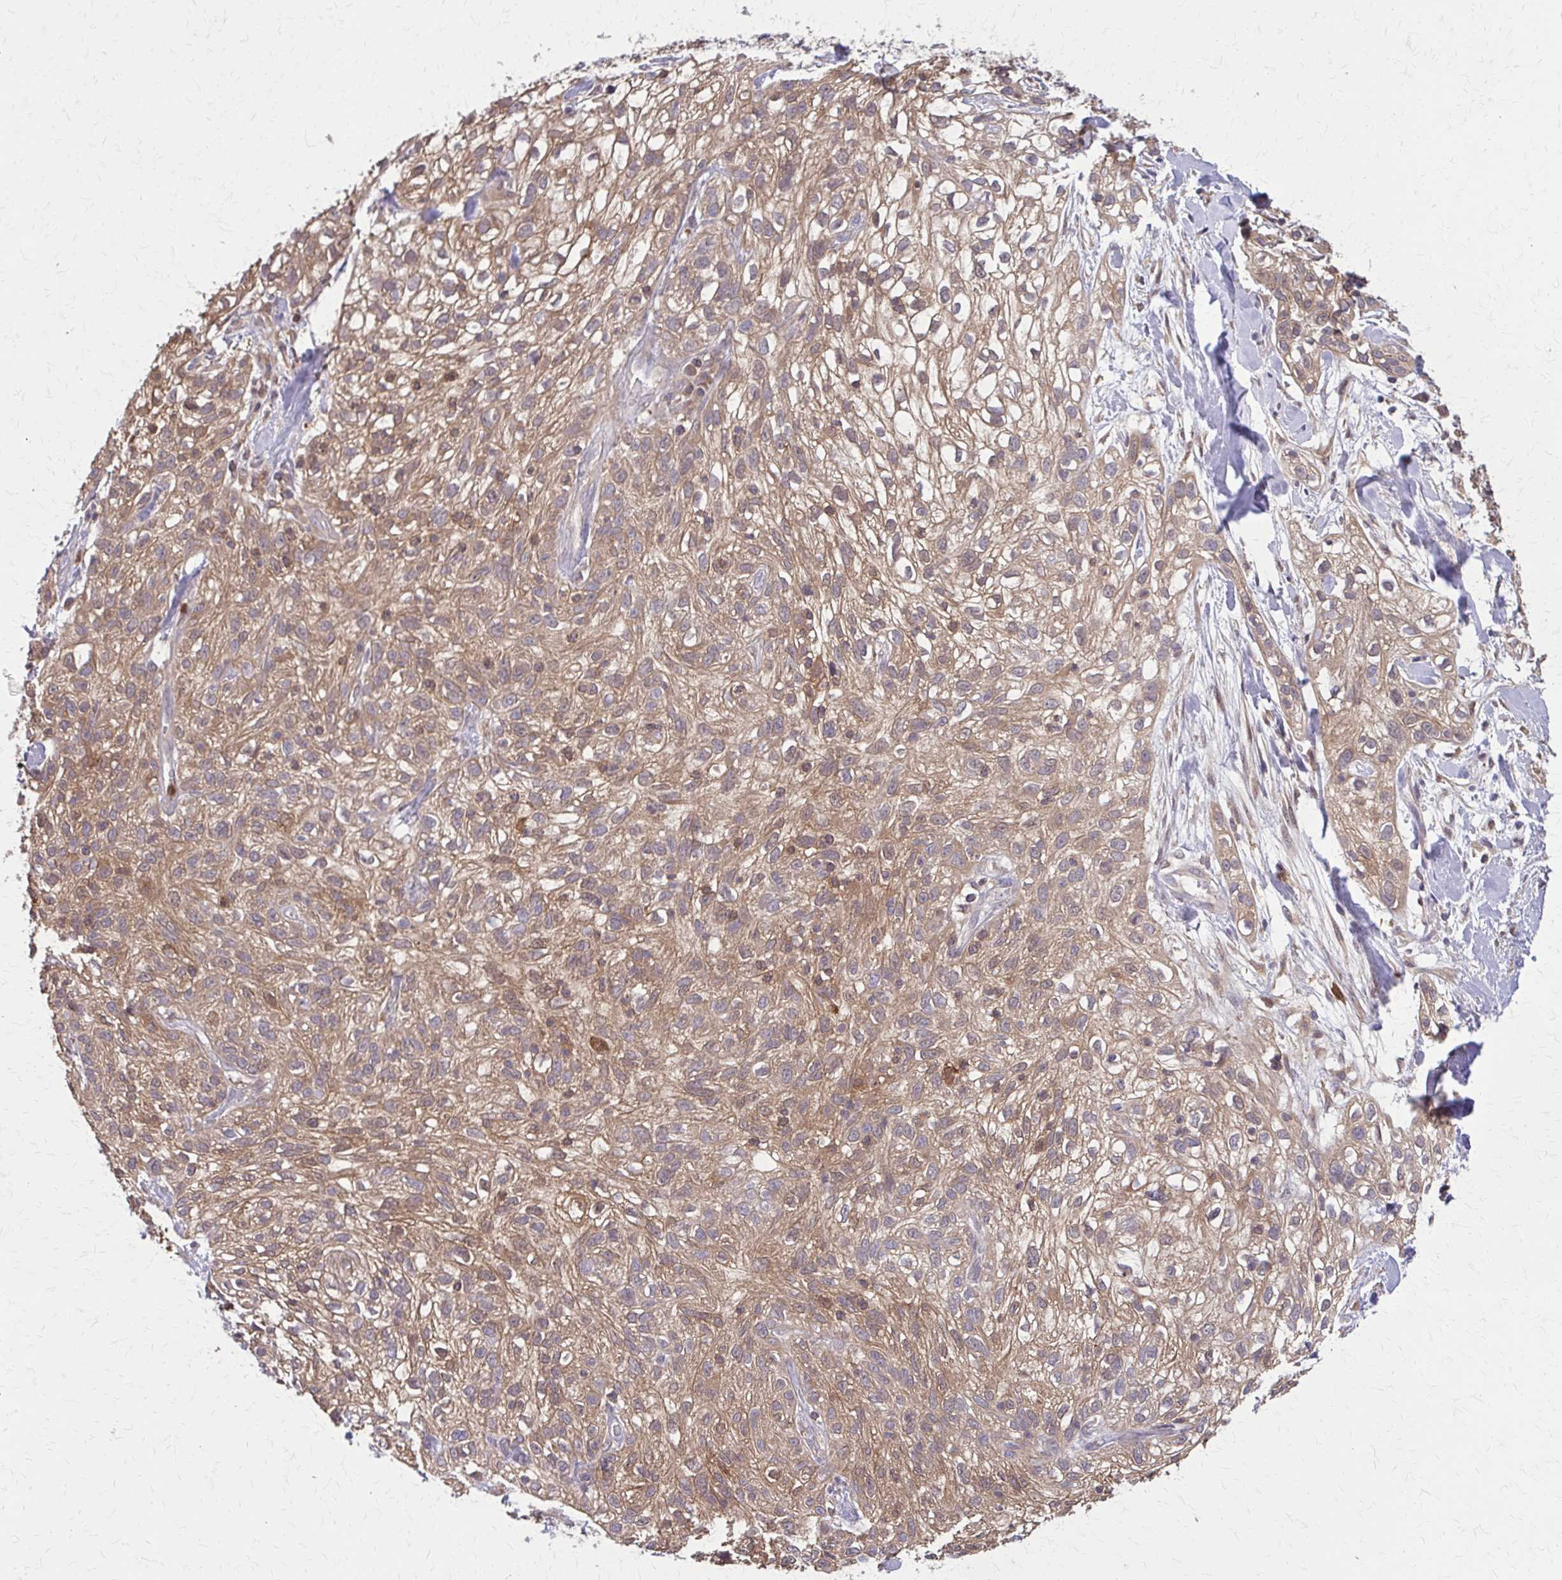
{"staining": {"intensity": "moderate", "quantity": ">75%", "location": "cytoplasmic/membranous"}, "tissue": "skin cancer", "cell_type": "Tumor cells", "image_type": "cancer", "snomed": [{"axis": "morphology", "description": "Squamous cell carcinoma, NOS"}, {"axis": "topography", "description": "Skin"}], "caption": "Immunohistochemical staining of human skin squamous cell carcinoma shows moderate cytoplasmic/membranous protein staining in about >75% of tumor cells.", "gene": "NRBF2", "patient": {"sex": "male", "age": 82}}